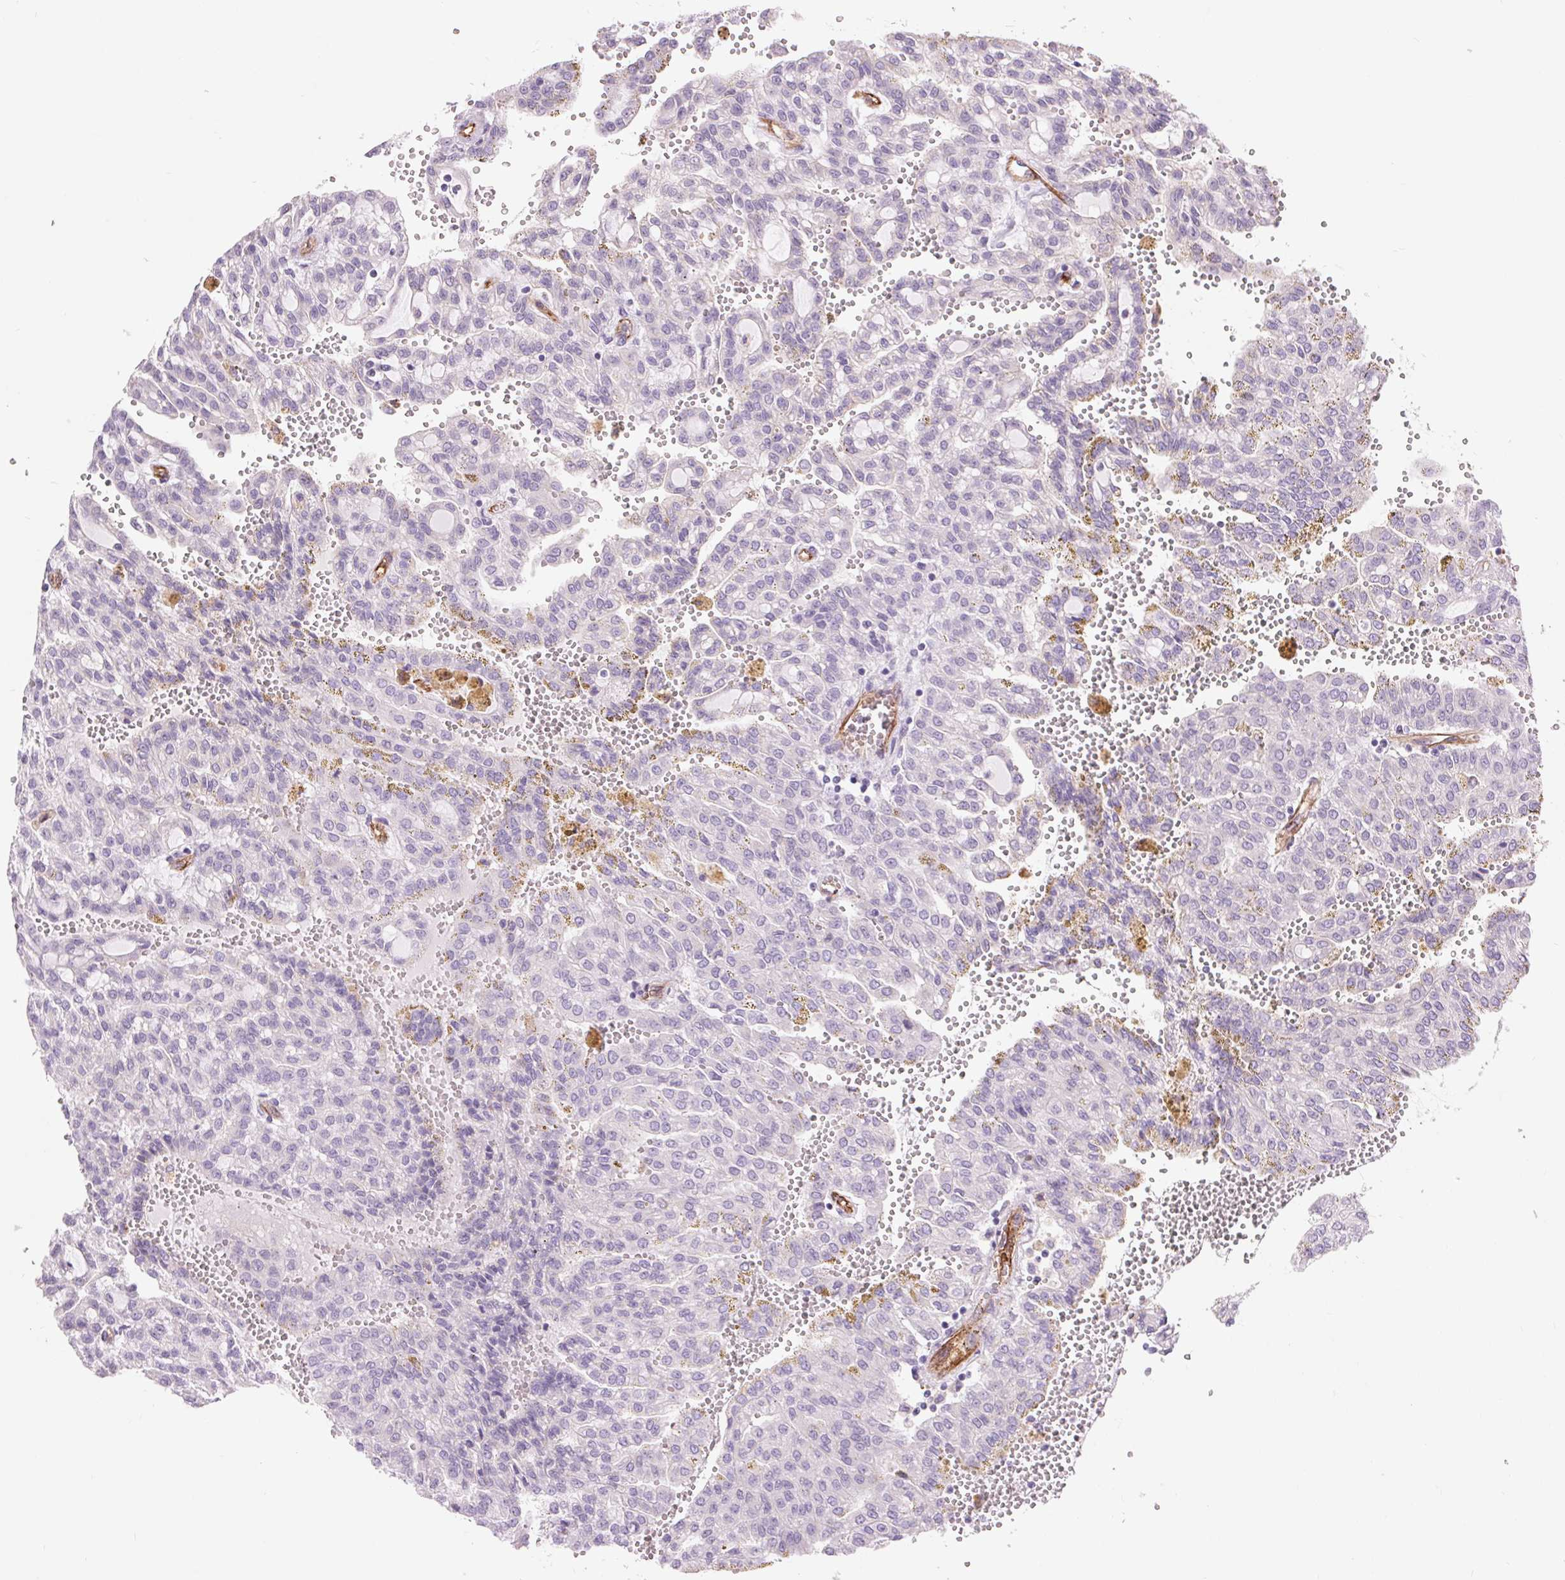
{"staining": {"intensity": "negative", "quantity": "none", "location": "none"}, "tissue": "renal cancer", "cell_type": "Tumor cells", "image_type": "cancer", "snomed": [{"axis": "morphology", "description": "Adenocarcinoma, NOS"}, {"axis": "topography", "description": "Kidney"}], "caption": "Human adenocarcinoma (renal) stained for a protein using immunohistochemistry demonstrates no staining in tumor cells.", "gene": "DIXDC1", "patient": {"sex": "male", "age": 63}}